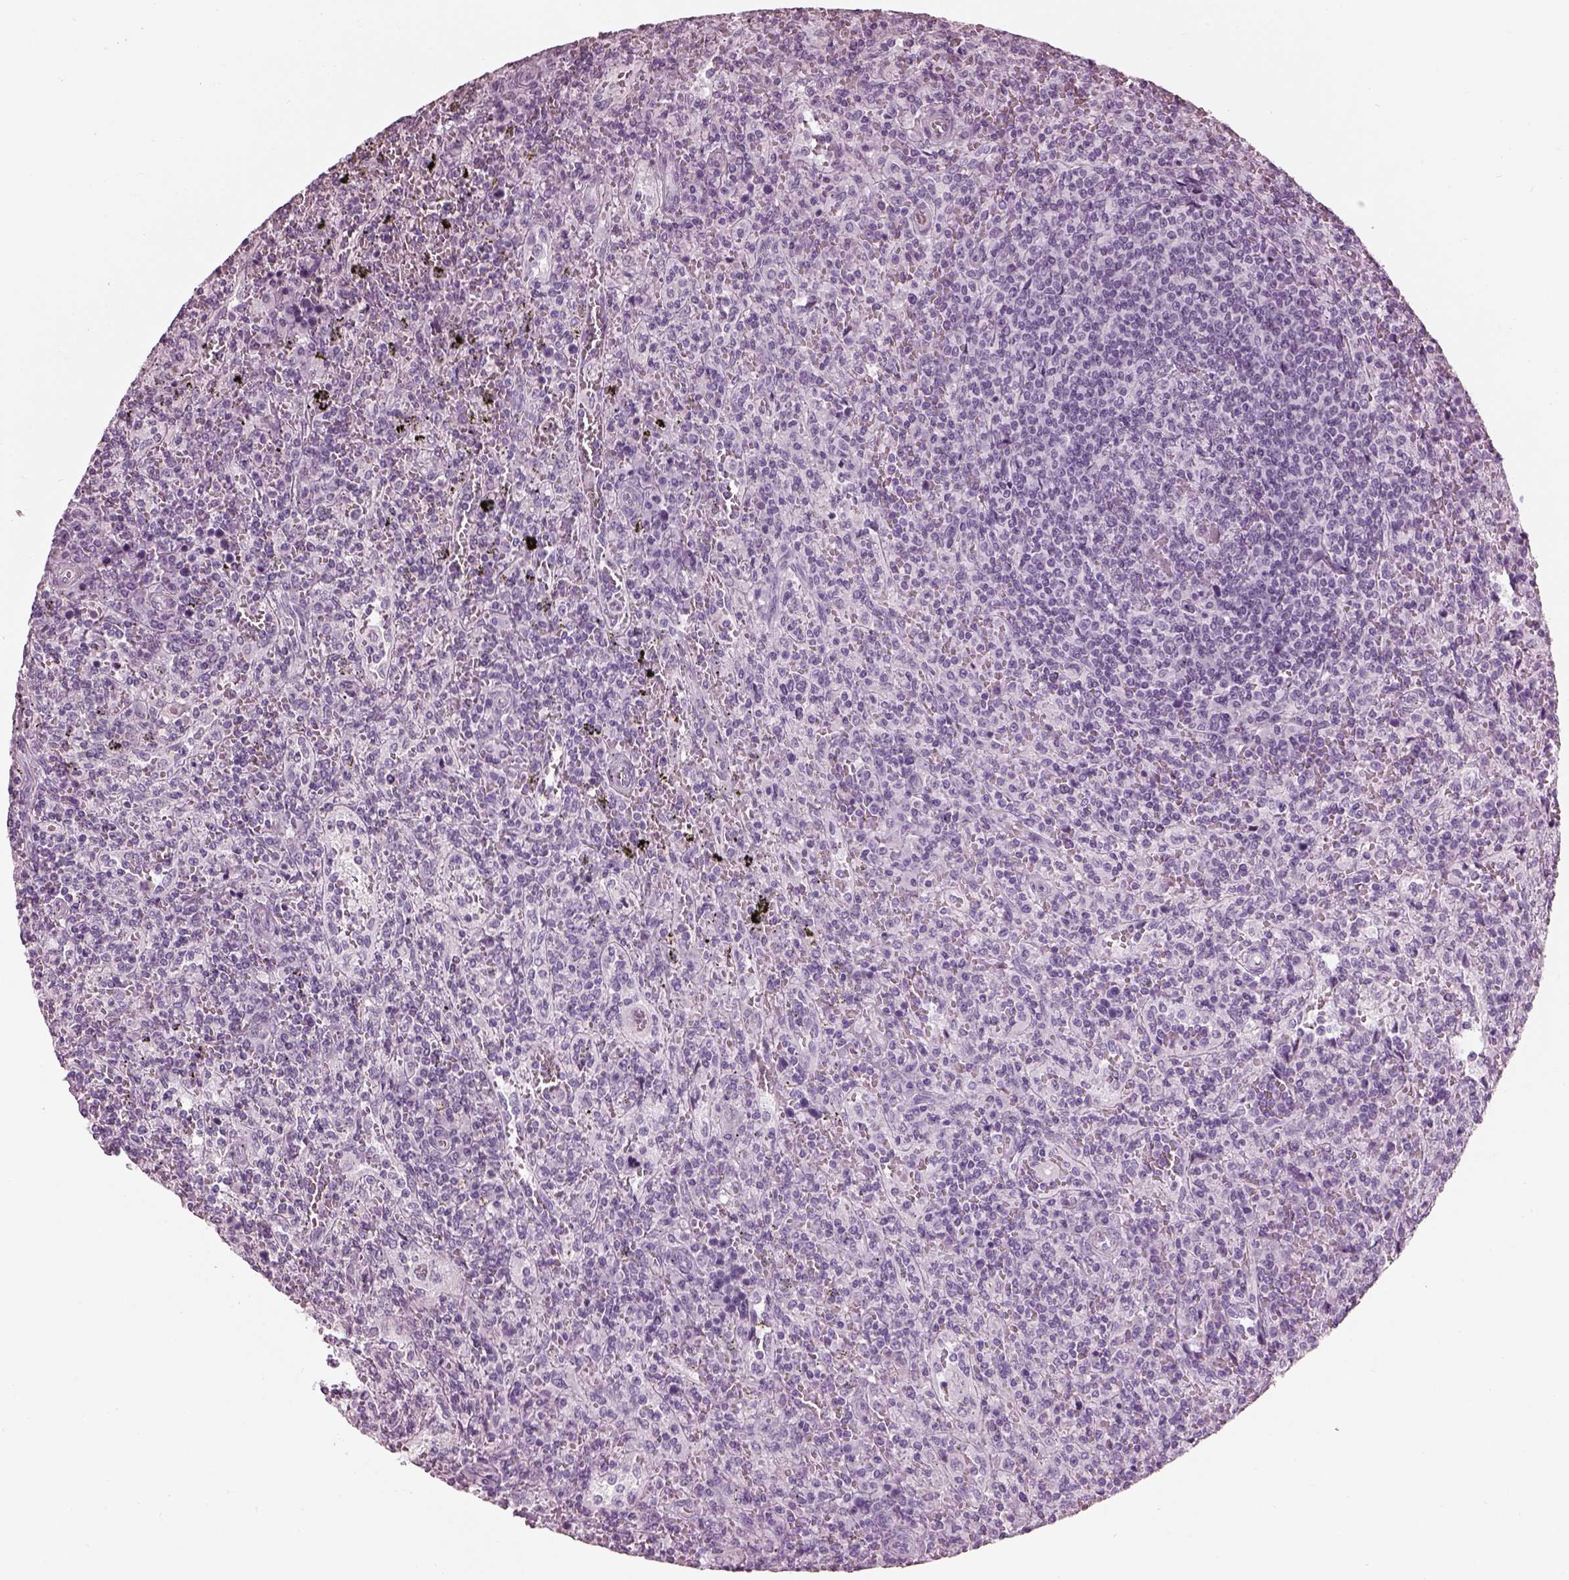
{"staining": {"intensity": "negative", "quantity": "none", "location": "none"}, "tissue": "lymphoma", "cell_type": "Tumor cells", "image_type": "cancer", "snomed": [{"axis": "morphology", "description": "Malignant lymphoma, non-Hodgkin's type, Low grade"}, {"axis": "topography", "description": "Spleen"}], "caption": "Tumor cells show no significant positivity in lymphoma. Brightfield microscopy of IHC stained with DAB (3,3'-diaminobenzidine) (brown) and hematoxylin (blue), captured at high magnification.", "gene": "TCHHL1", "patient": {"sex": "male", "age": 62}}